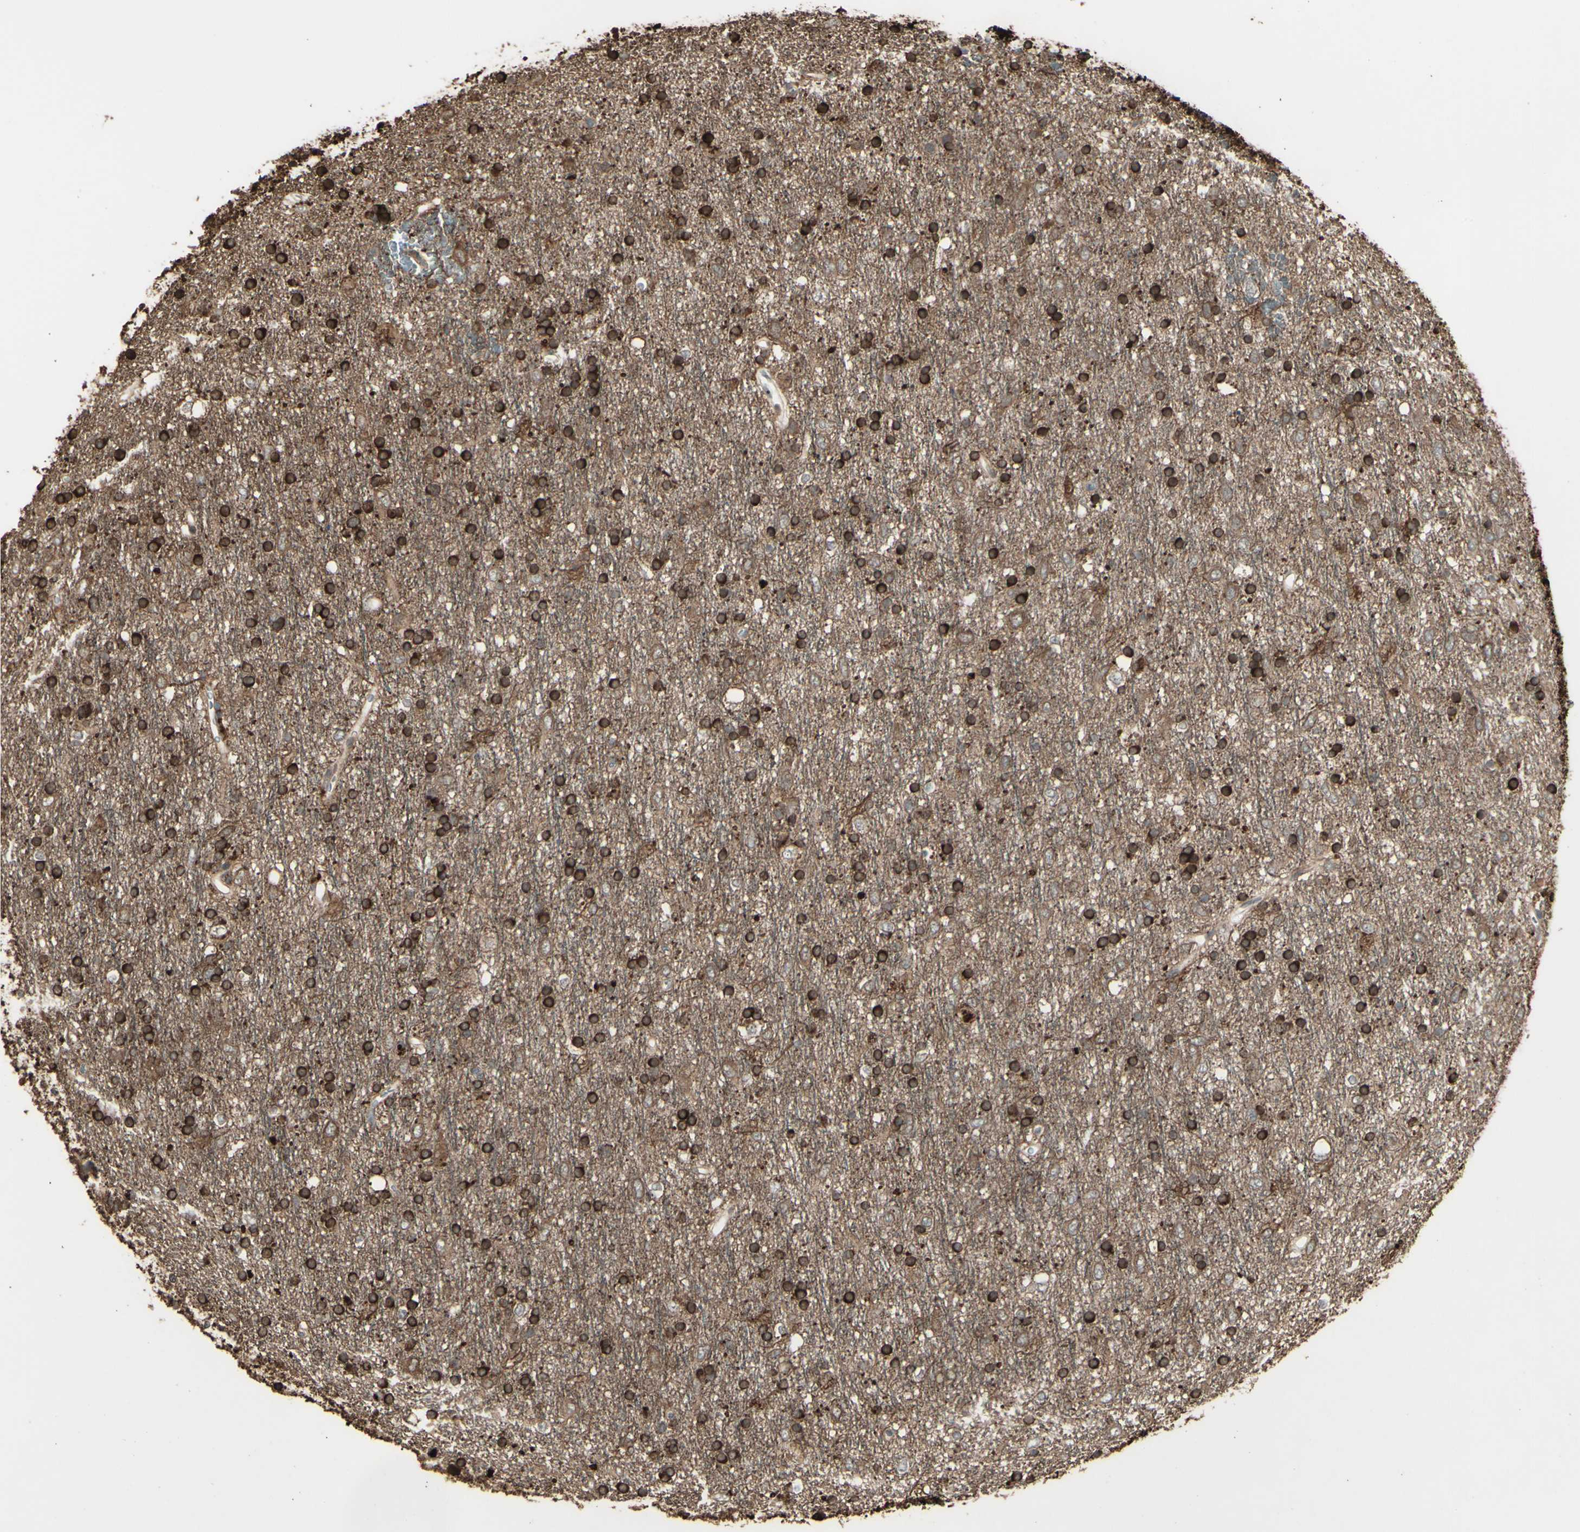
{"staining": {"intensity": "strong", "quantity": "<25%", "location": "cytoplasmic/membranous"}, "tissue": "glioma", "cell_type": "Tumor cells", "image_type": "cancer", "snomed": [{"axis": "morphology", "description": "Glioma, malignant, Low grade"}, {"axis": "topography", "description": "Brain"}], "caption": "Immunohistochemistry (IHC) photomicrograph of malignant glioma (low-grade) stained for a protein (brown), which reveals medium levels of strong cytoplasmic/membranous staining in about <25% of tumor cells.", "gene": "GNAS", "patient": {"sex": "male", "age": 77}}